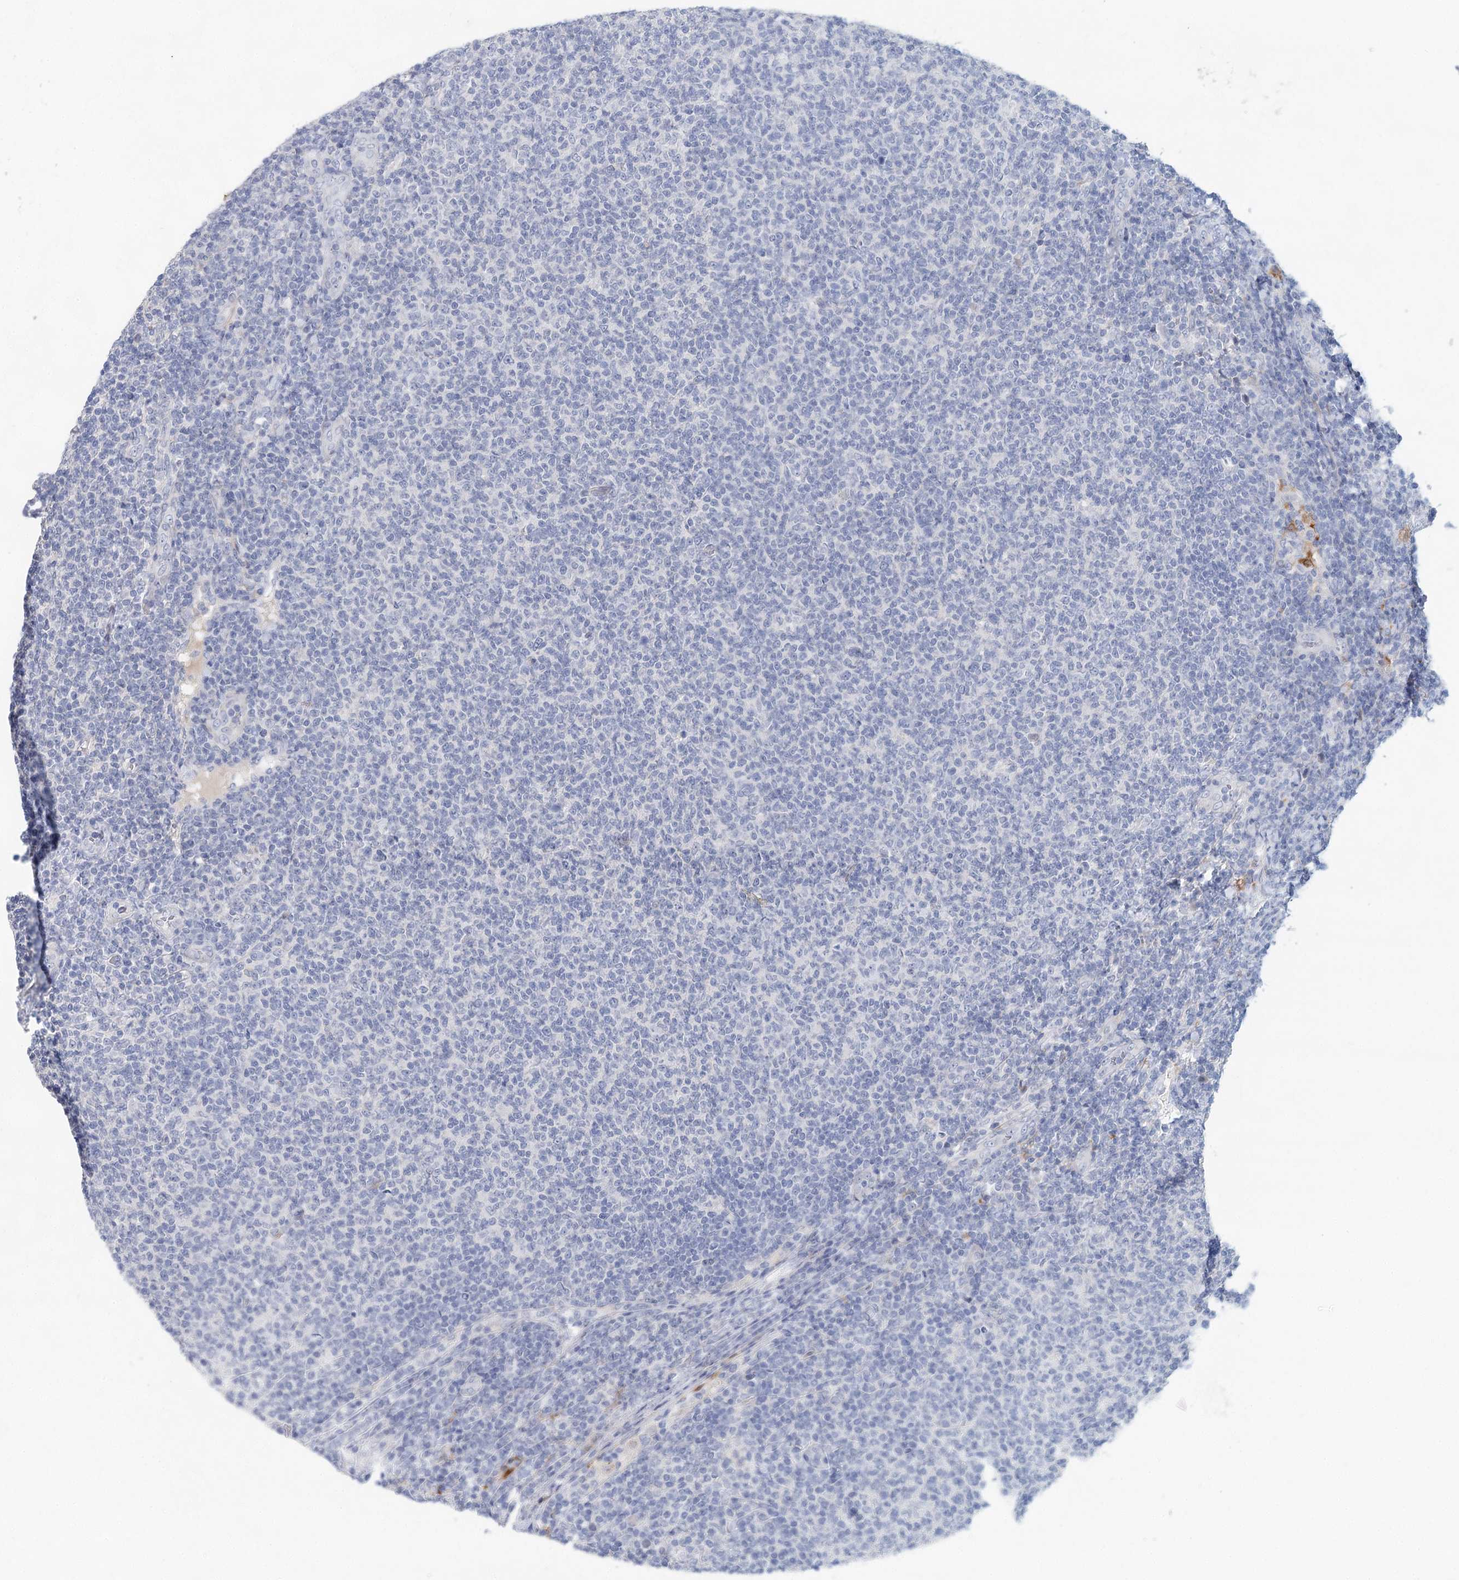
{"staining": {"intensity": "negative", "quantity": "none", "location": "none"}, "tissue": "lymphoma", "cell_type": "Tumor cells", "image_type": "cancer", "snomed": [{"axis": "morphology", "description": "Malignant lymphoma, non-Hodgkin's type, Low grade"}, {"axis": "topography", "description": "Lymph node"}], "caption": "Tumor cells show no significant protein staining in lymphoma.", "gene": "SLC19A3", "patient": {"sex": "male", "age": 66}}